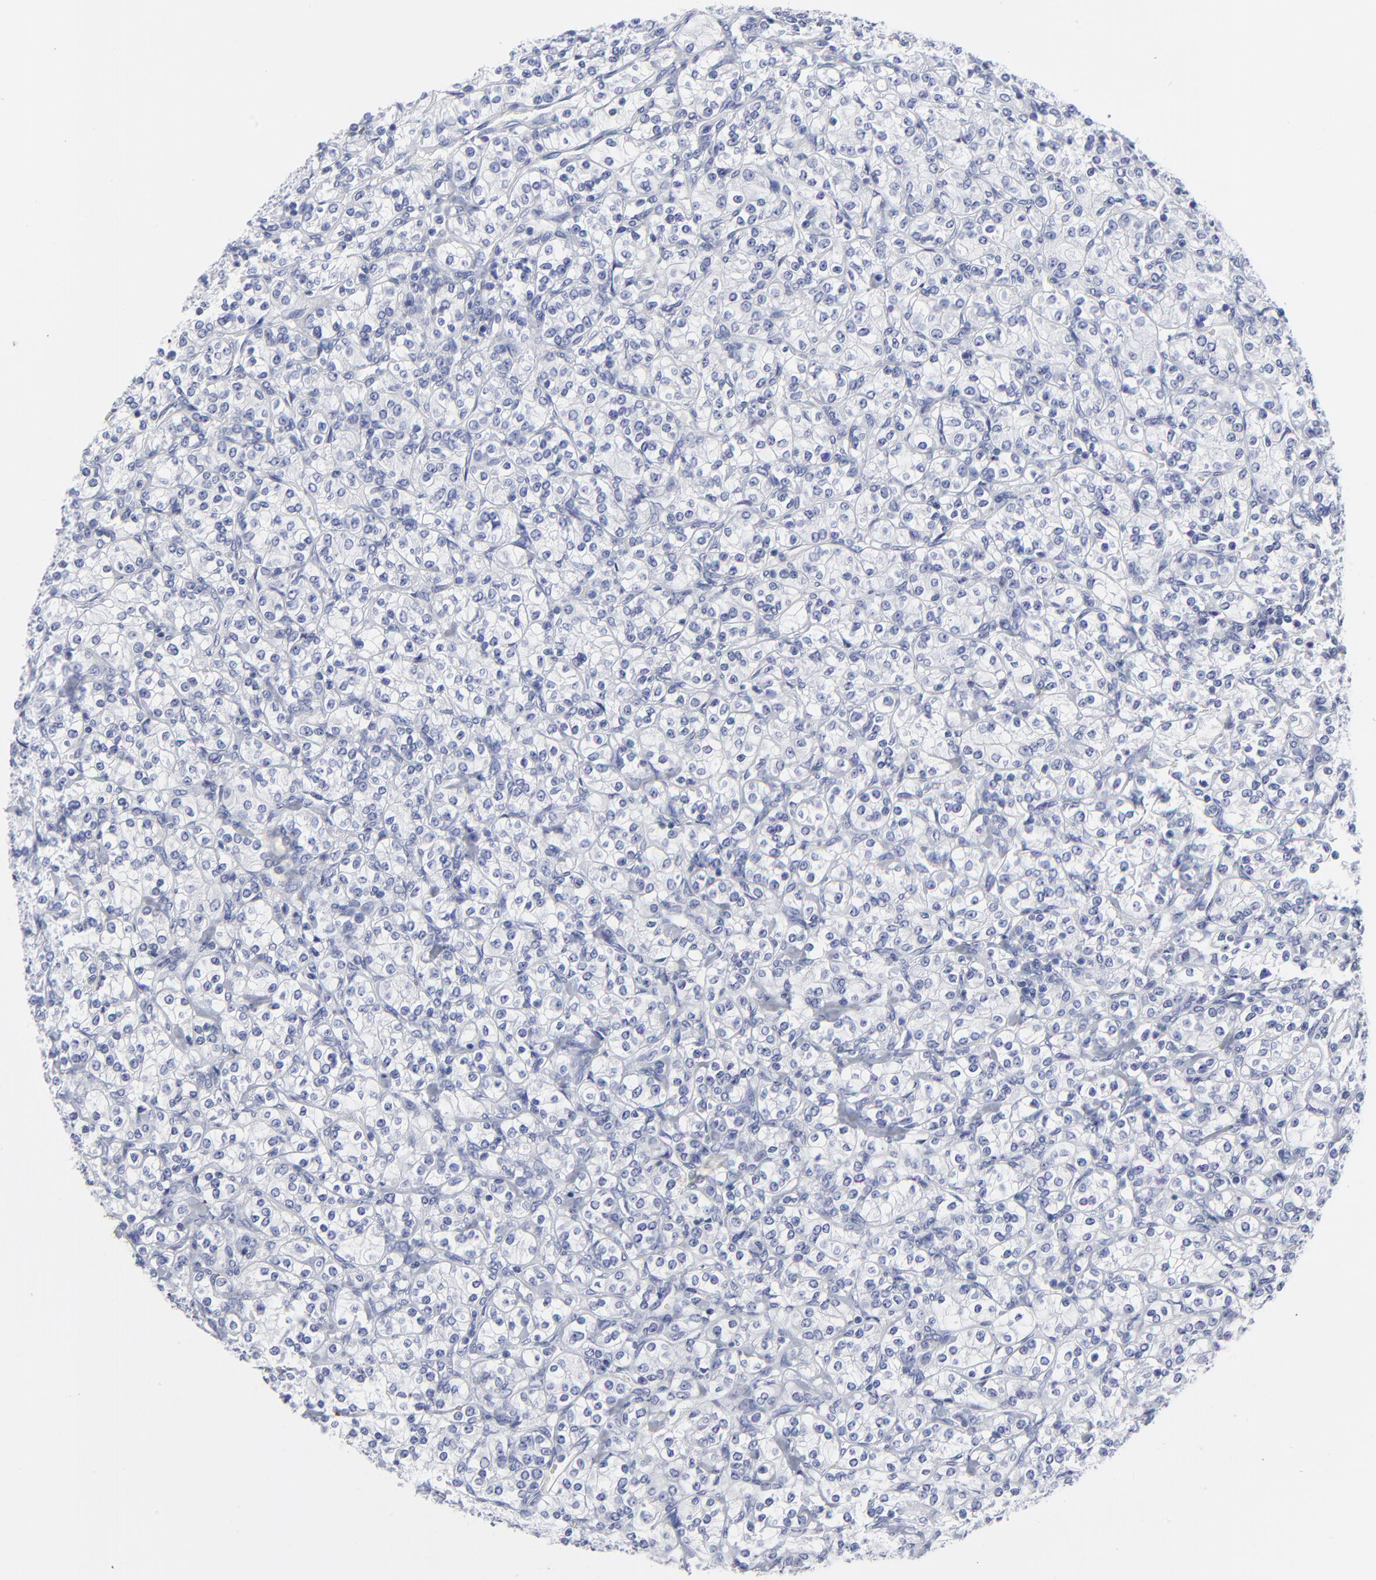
{"staining": {"intensity": "negative", "quantity": "none", "location": "none"}, "tissue": "renal cancer", "cell_type": "Tumor cells", "image_type": "cancer", "snomed": [{"axis": "morphology", "description": "Adenocarcinoma, NOS"}, {"axis": "topography", "description": "Kidney"}], "caption": "Tumor cells are negative for brown protein staining in renal cancer.", "gene": "DCN", "patient": {"sex": "male", "age": 77}}